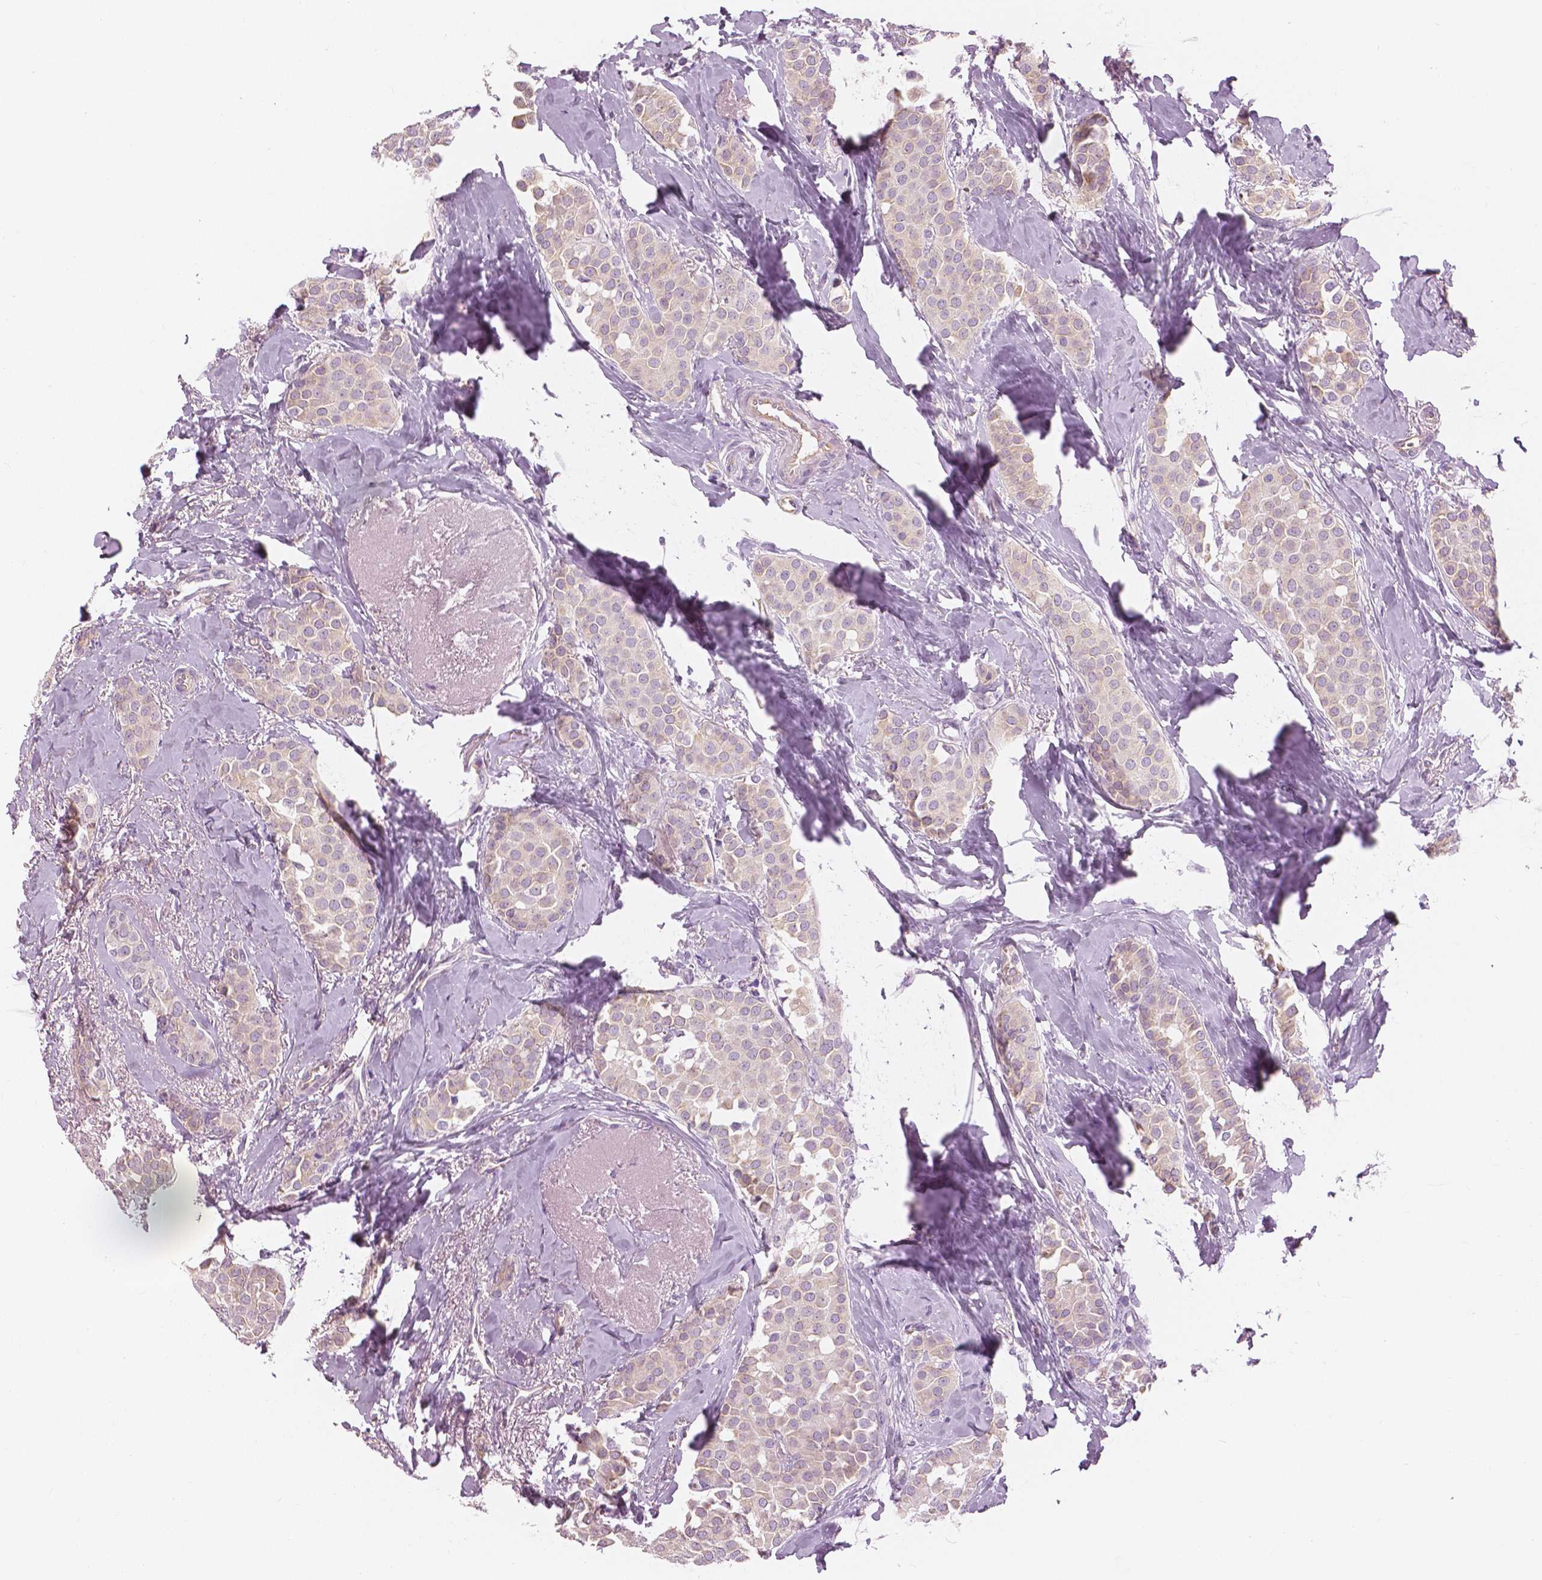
{"staining": {"intensity": "weak", "quantity": "25%-75%", "location": "cytoplasmic/membranous"}, "tissue": "breast cancer", "cell_type": "Tumor cells", "image_type": "cancer", "snomed": [{"axis": "morphology", "description": "Duct carcinoma"}, {"axis": "topography", "description": "Breast"}], "caption": "Tumor cells exhibit low levels of weak cytoplasmic/membranous expression in approximately 25%-75% of cells in breast cancer.", "gene": "SLC24A1", "patient": {"sex": "female", "age": 79}}